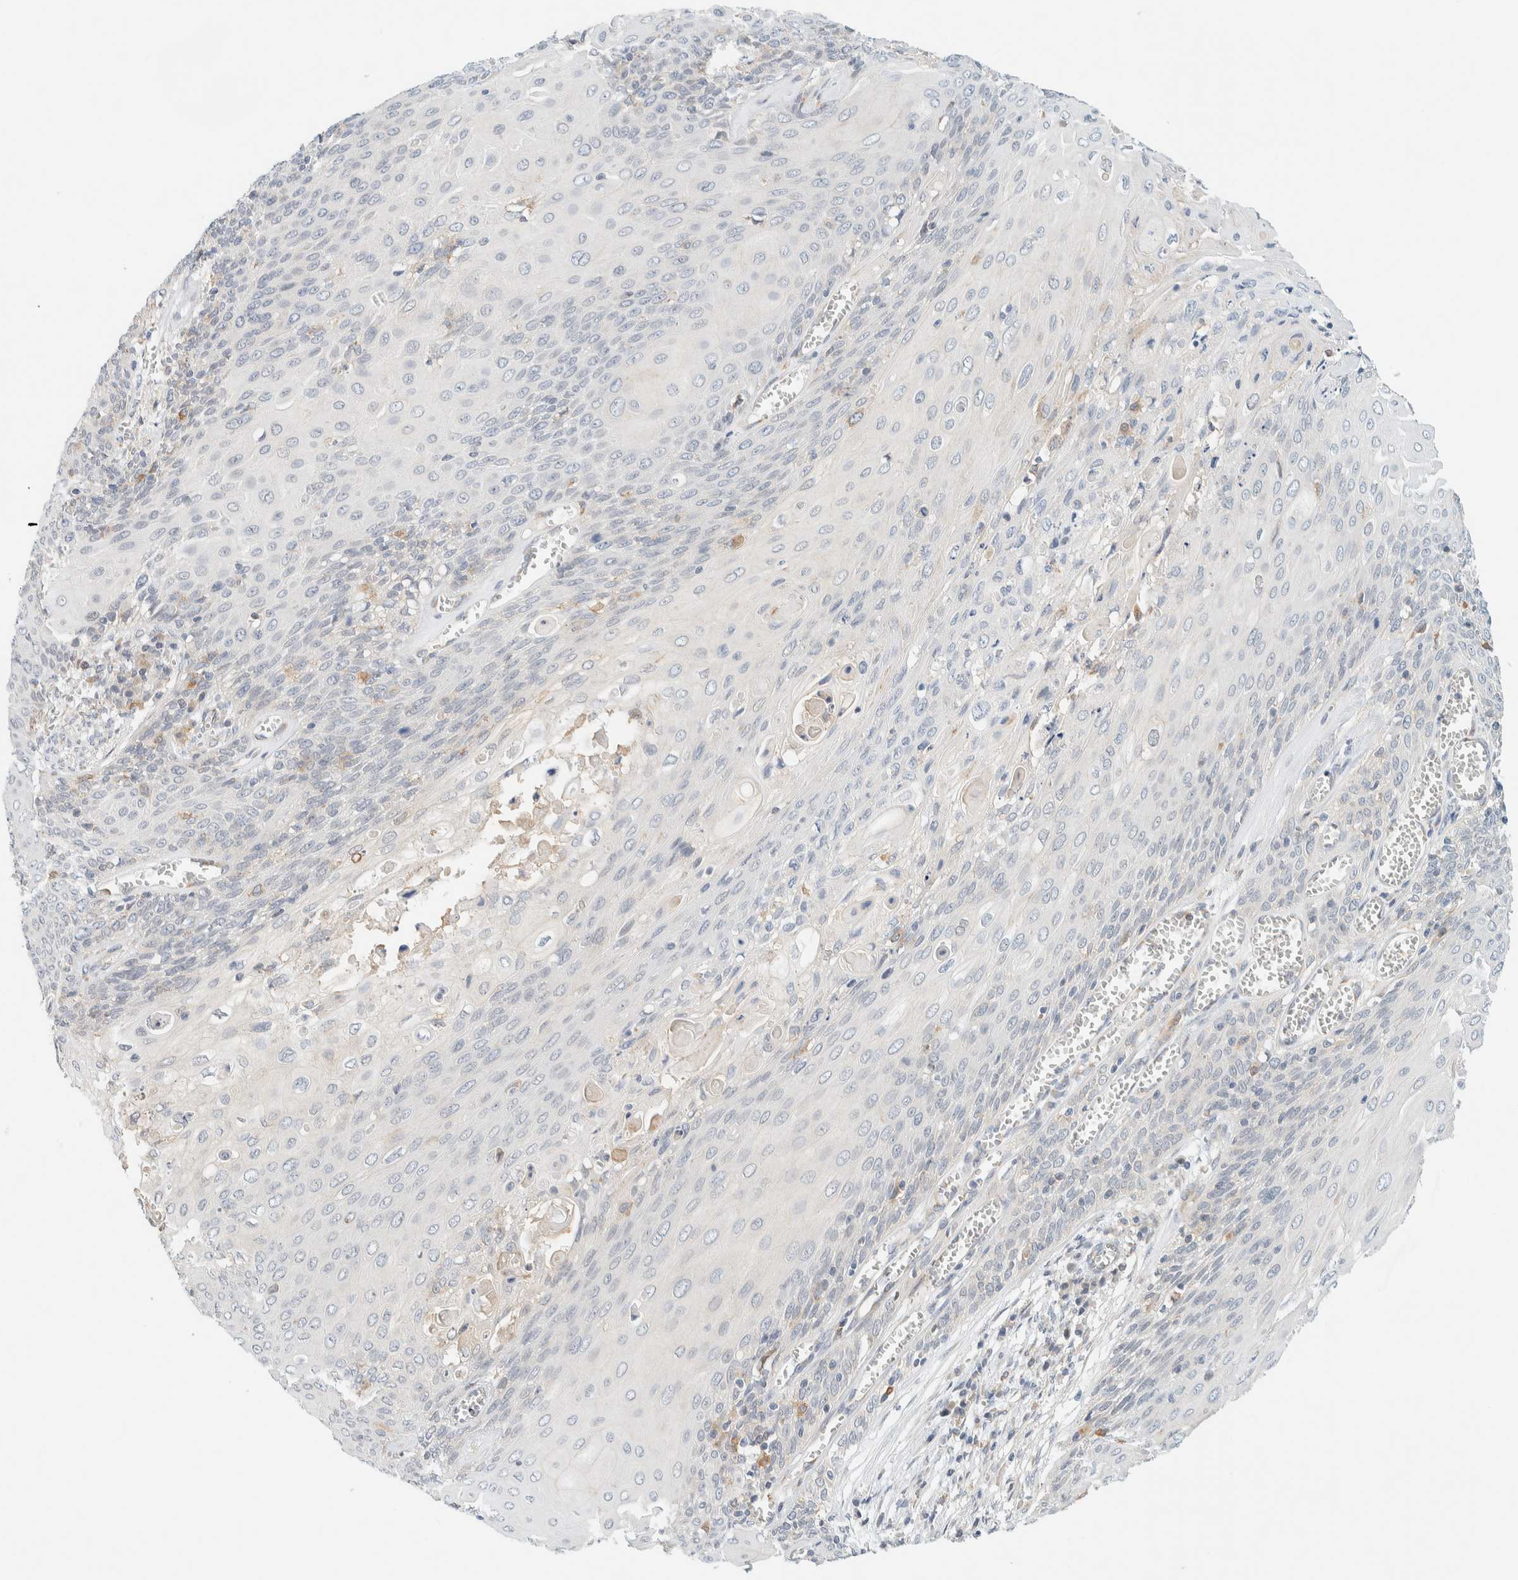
{"staining": {"intensity": "negative", "quantity": "none", "location": "none"}, "tissue": "cervical cancer", "cell_type": "Tumor cells", "image_type": "cancer", "snomed": [{"axis": "morphology", "description": "Squamous cell carcinoma, NOS"}, {"axis": "topography", "description": "Cervix"}], "caption": "The histopathology image displays no staining of tumor cells in squamous cell carcinoma (cervical).", "gene": "SUMF2", "patient": {"sex": "female", "age": 39}}